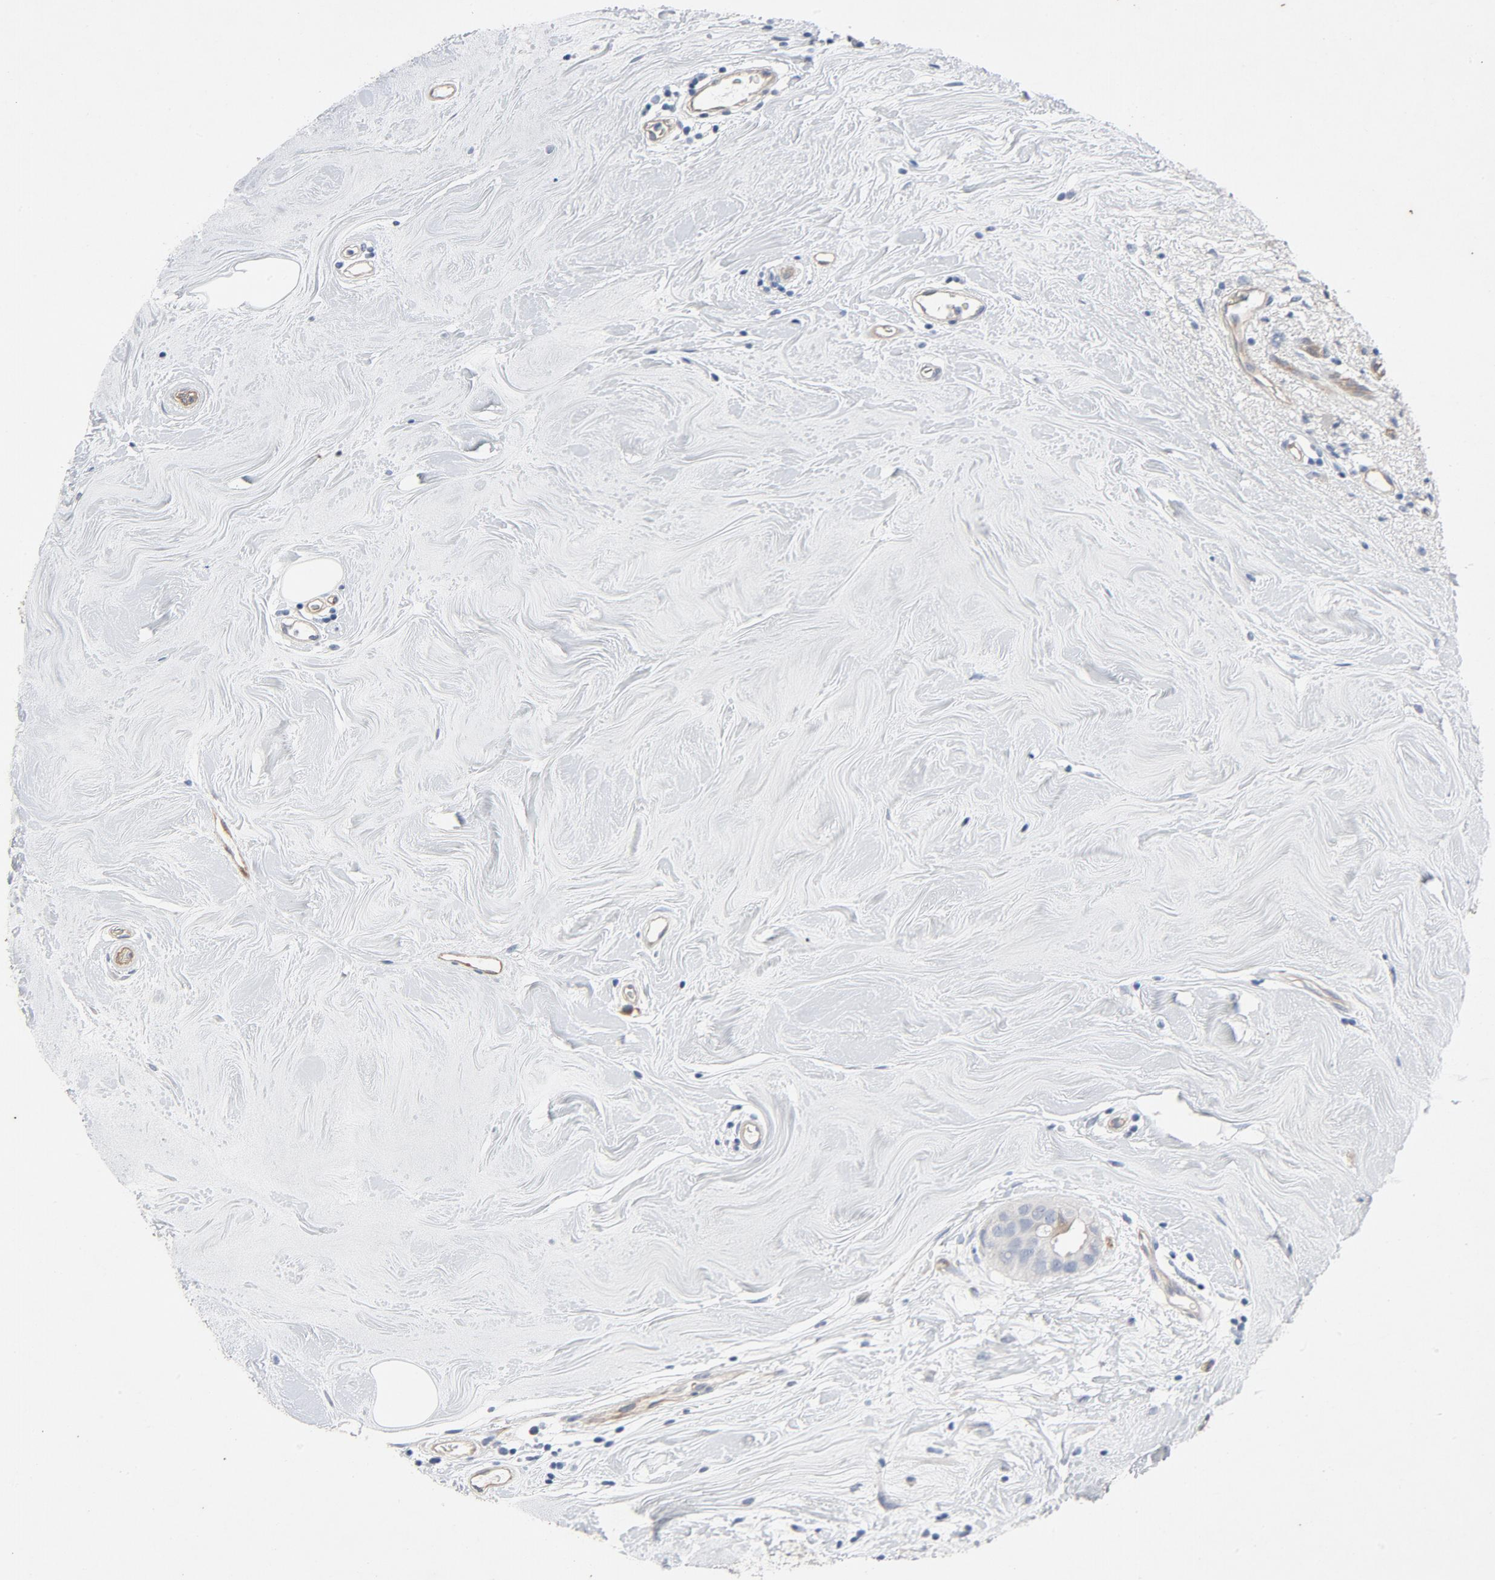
{"staining": {"intensity": "negative", "quantity": "none", "location": "none"}, "tissue": "breast cancer", "cell_type": "Tumor cells", "image_type": "cancer", "snomed": [{"axis": "morphology", "description": "Duct carcinoma"}, {"axis": "topography", "description": "Breast"}], "caption": "There is no significant expression in tumor cells of intraductal carcinoma (breast).", "gene": "KDR", "patient": {"sex": "female", "age": 40}}